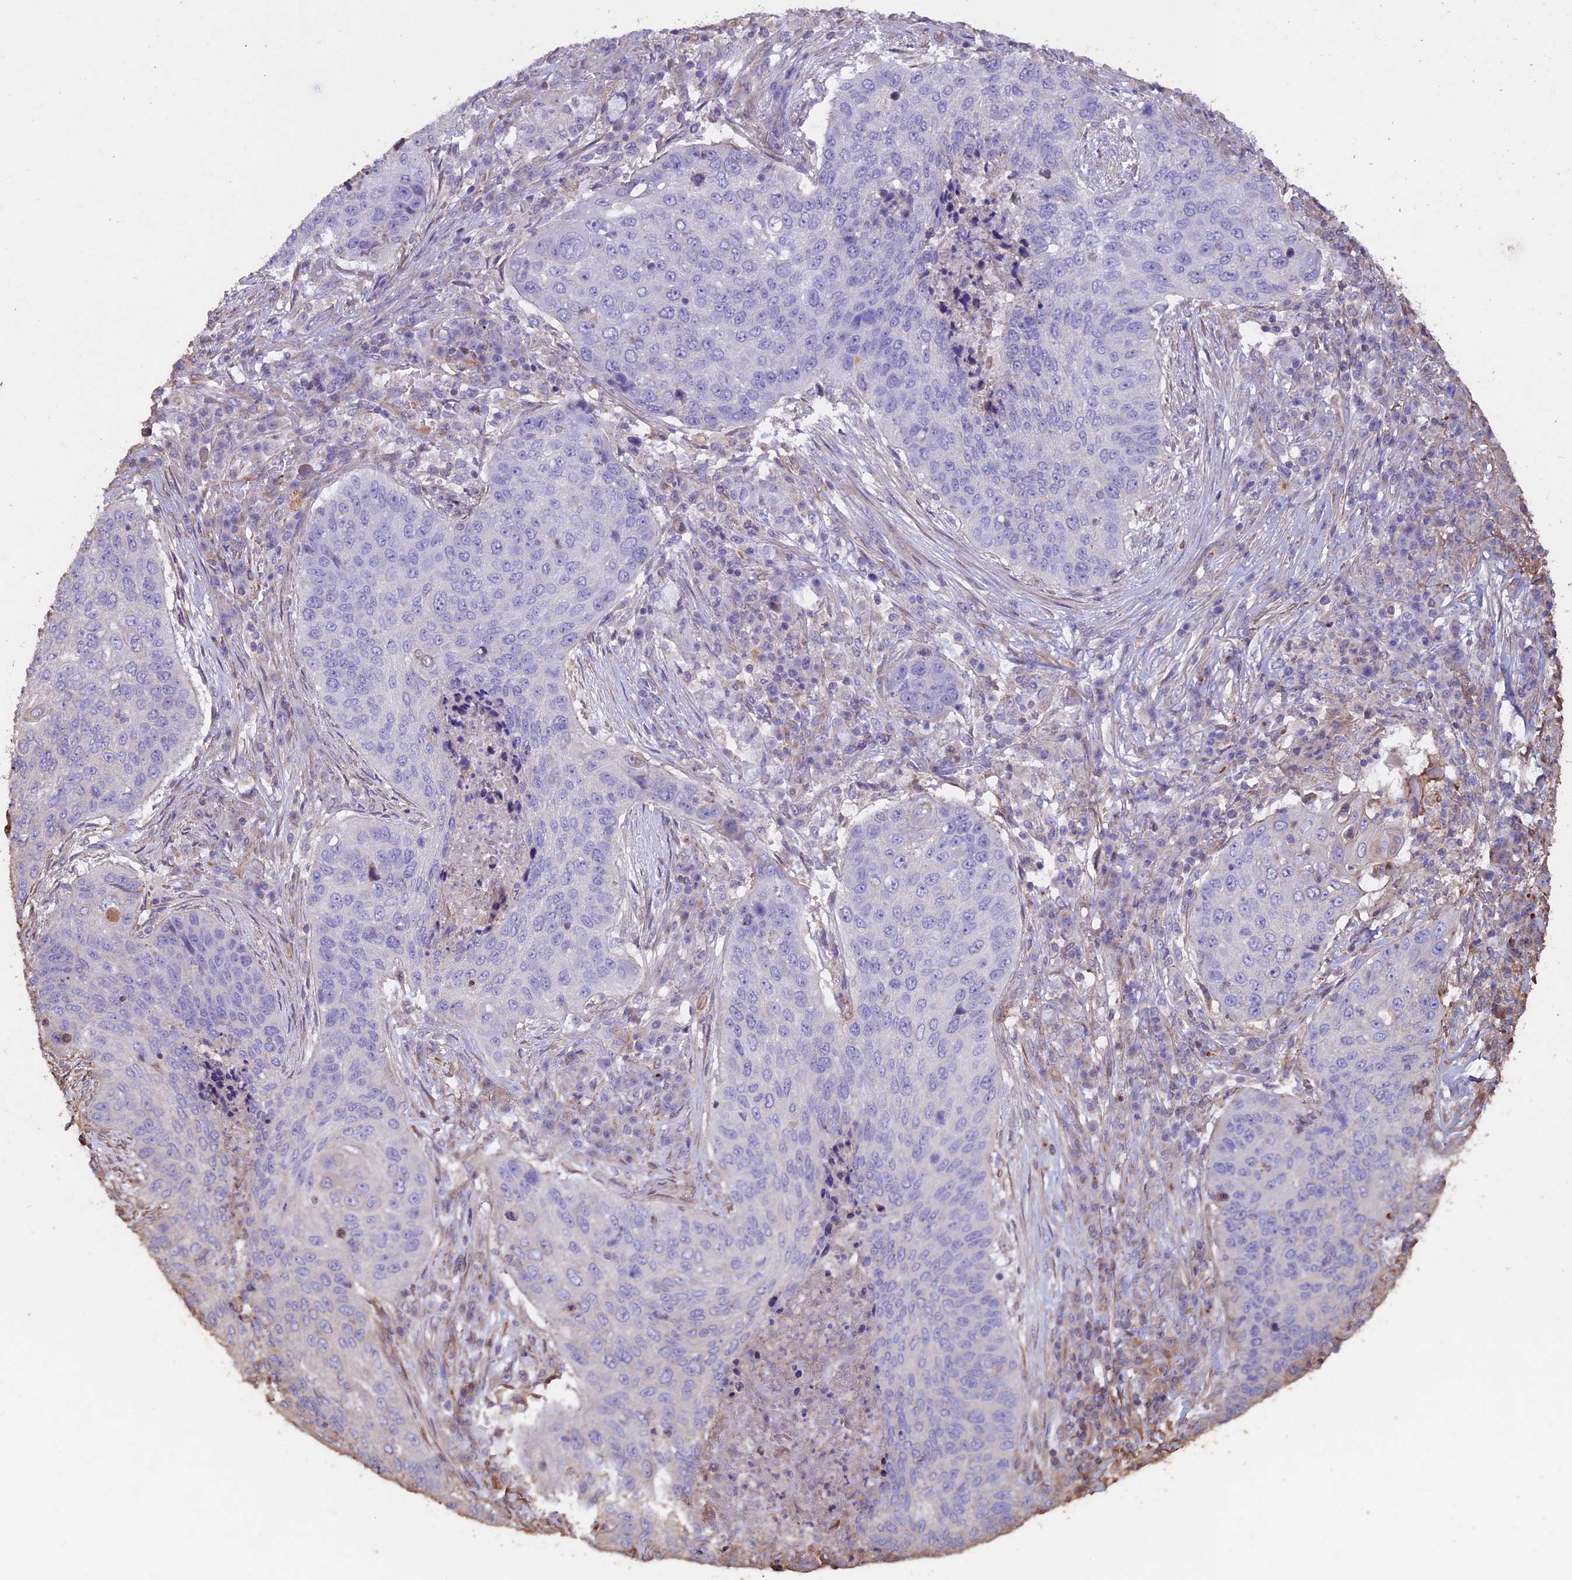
{"staining": {"intensity": "negative", "quantity": "none", "location": "none"}, "tissue": "lung cancer", "cell_type": "Tumor cells", "image_type": "cancer", "snomed": [{"axis": "morphology", "description": "Squamous cell carcinoma, NOS"}, {"axis": "topography", "description": "Lung"}], "caption": "An immunohistochemistry (IHC) micrograph of lung cancer is shown. There is no staining in tumor cells of lung cancer.", "gene": "CCDC148", "patient": {"sex": "female", "age": 63}}